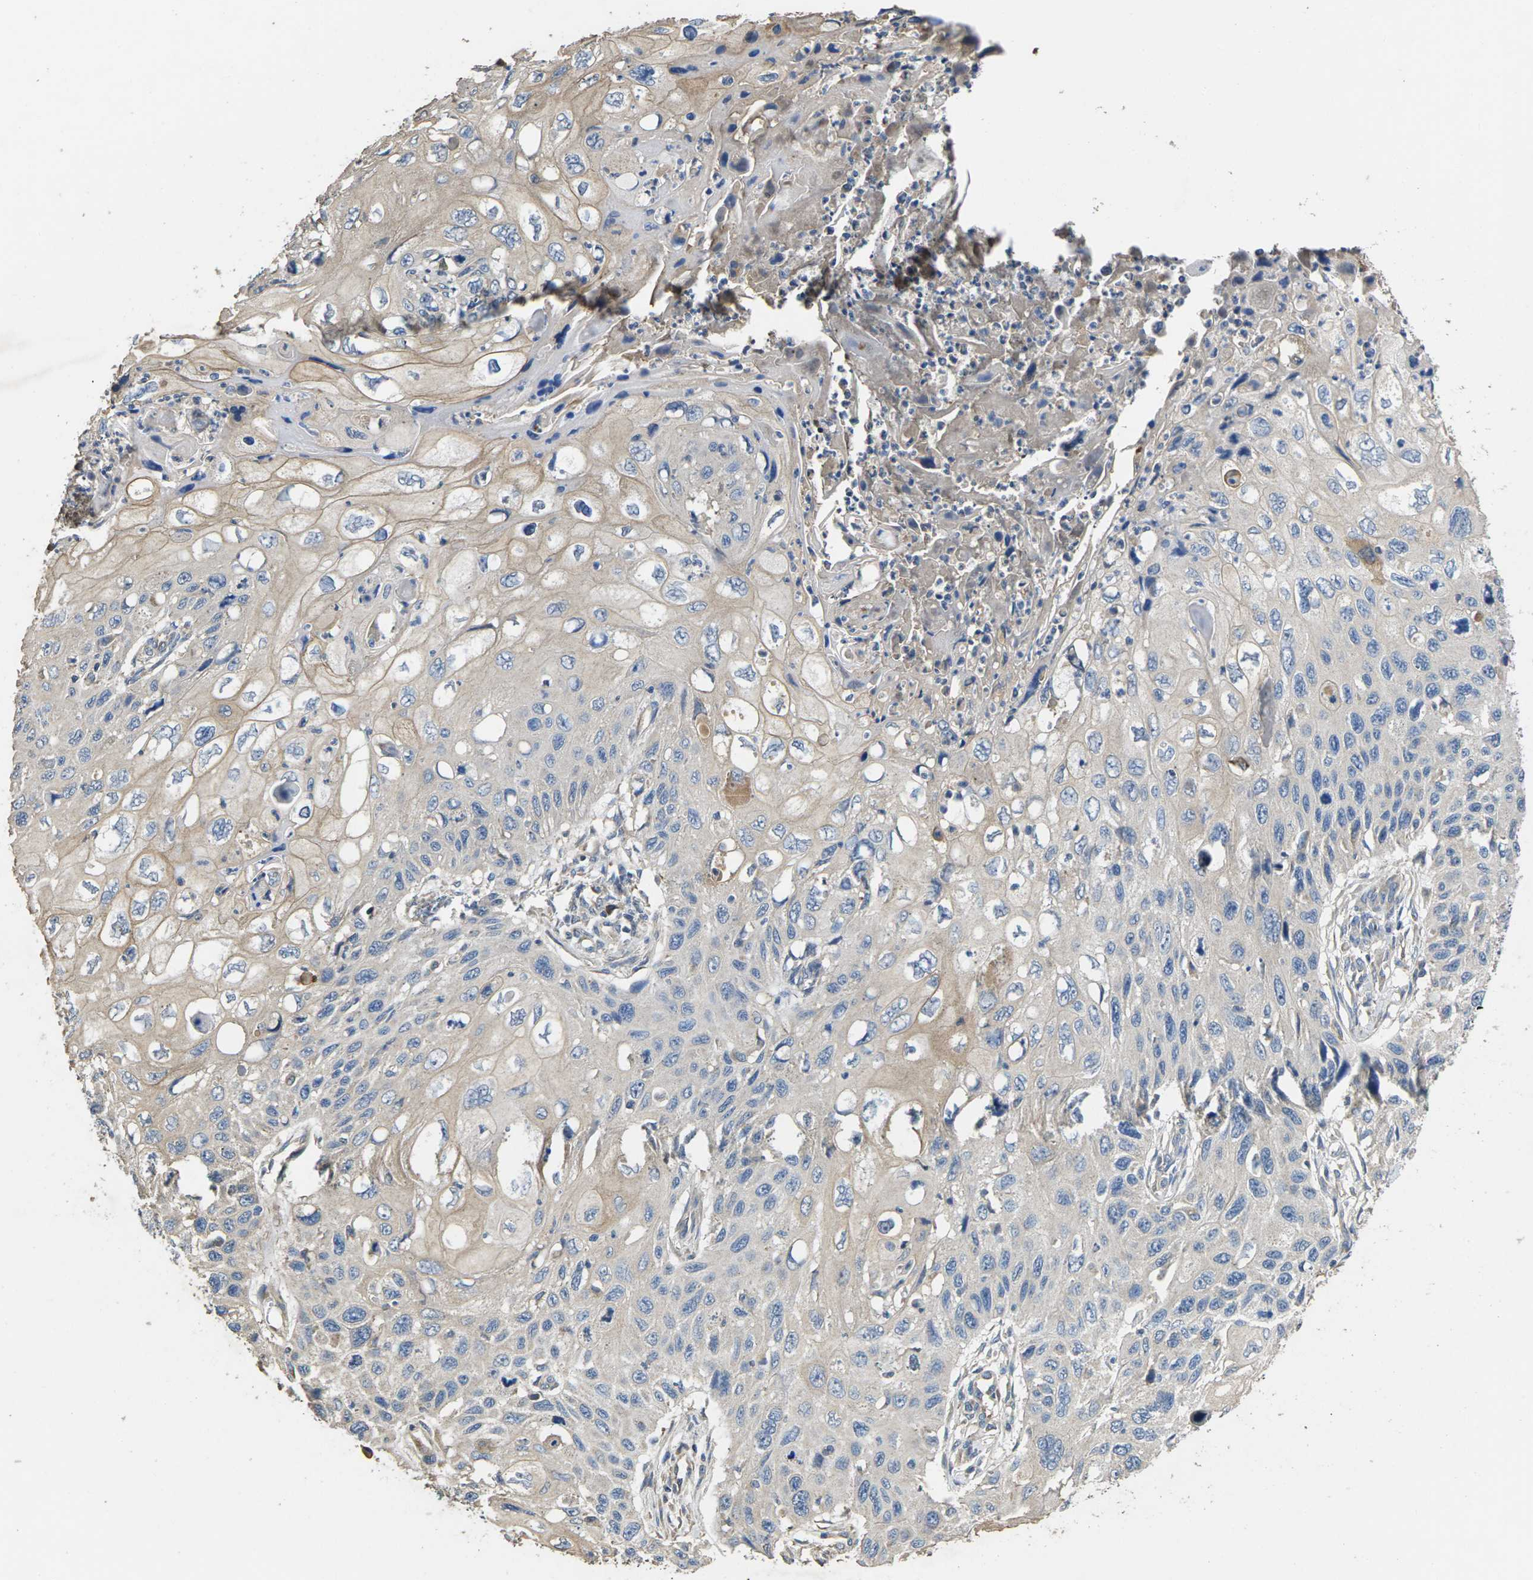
{"staining": {"intensity": "weak", "quantity": "<25%", "location": "cytoplasmic/membranous"}, "tissue": "cervical cancer", "cell_type": "Tumor cells", "image_type": "cancer", "snomed": [{"axis": "morphology", "description": "Squamous cell carcinoma, NOS"}, {"axis": "topography", "description": "Cervix"}], "caption": "The immunohistochemistry photomicrograph has no significant positivity in tumor cells of cervical squamous cell carcinoma tissue.", "gene": "B4GAT1", "patient": {"sex": "female", "age": 70}}